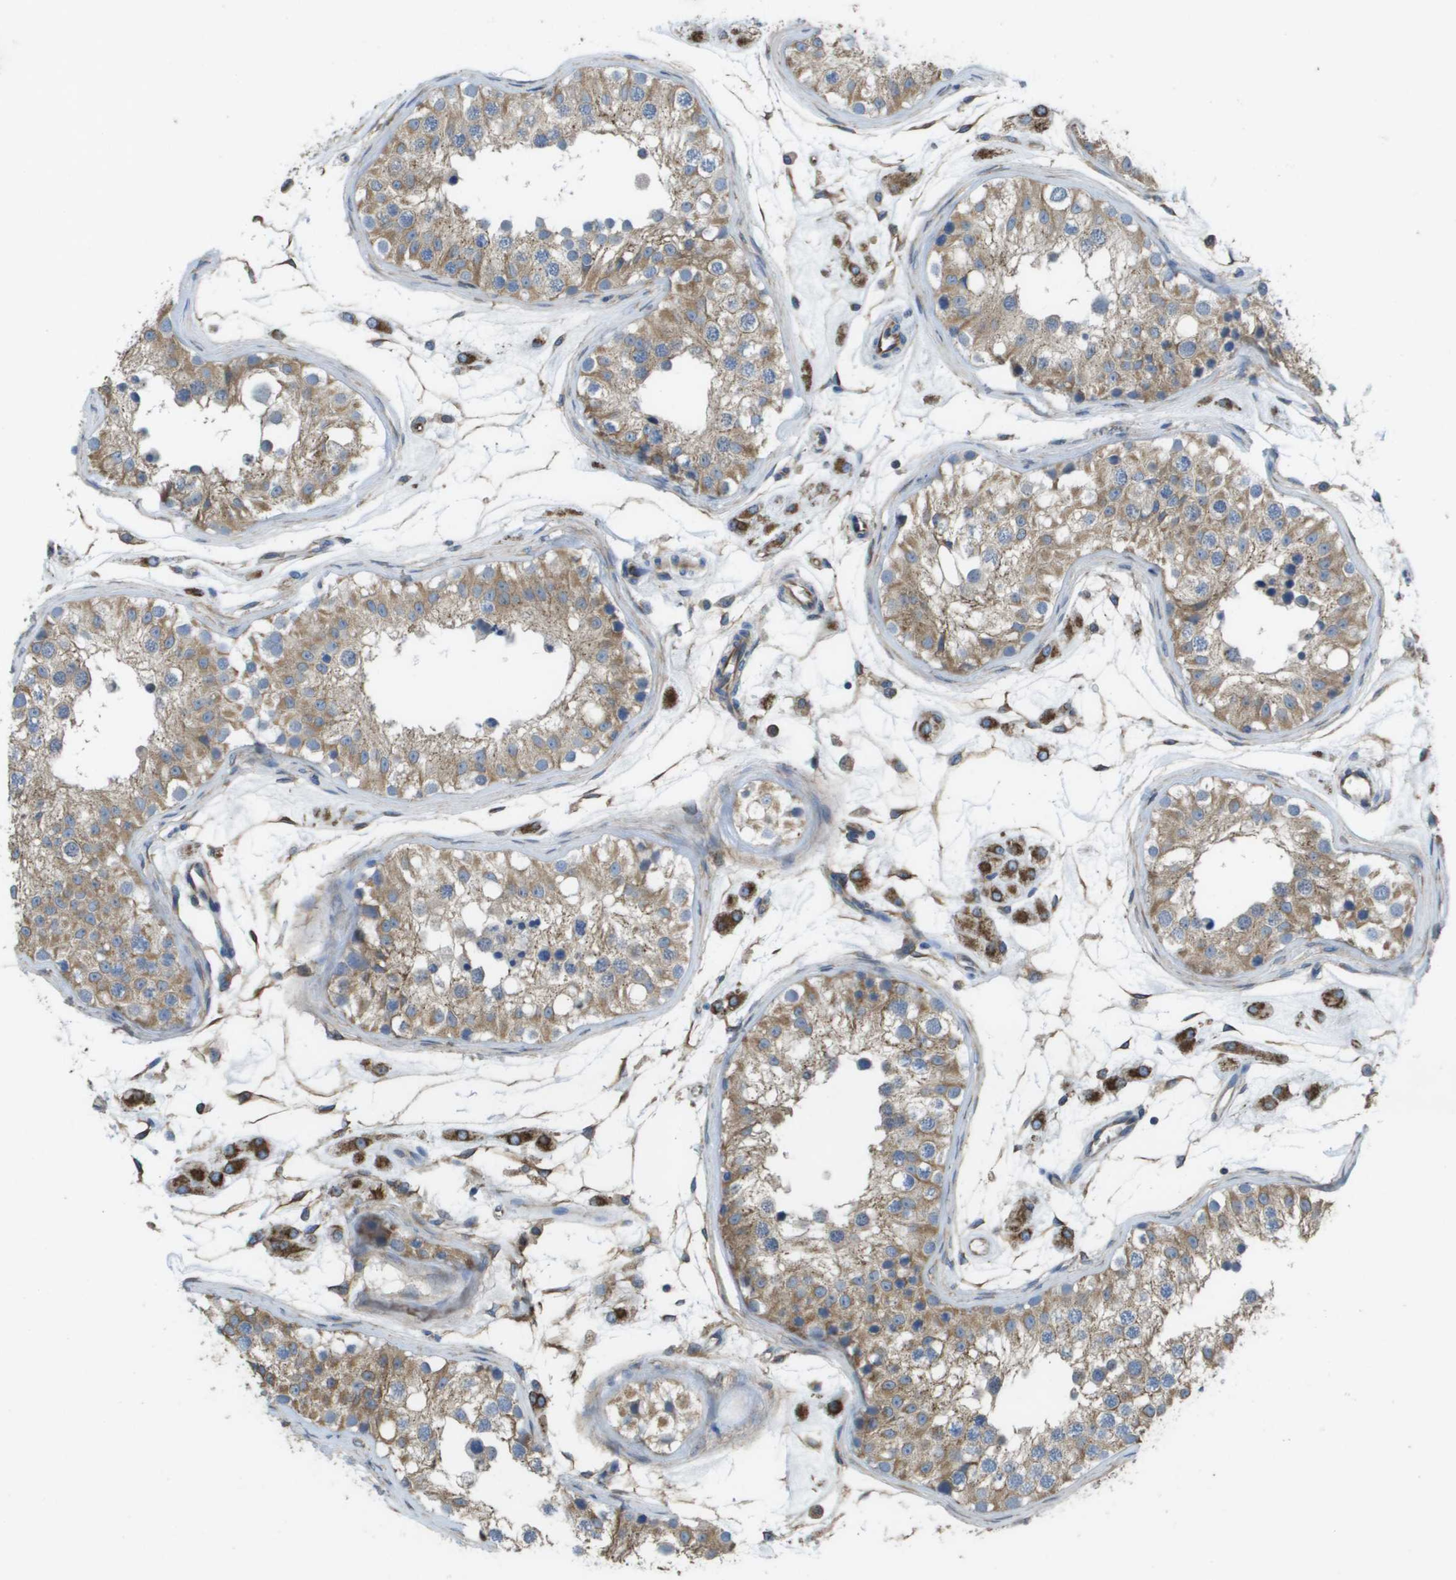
{"staining": {"intensity": "moderate", "quantity": "25%-75%", "location": "cytoplasmic/membranous"}, "tissue": "testis", "cell_type": "Cells in seminiferous ducts", "image_type": "normal", "snomed": [{"axis": "morphology", "description": "Normal tissue, NOS"}, {"axis": "morphology", "description": "Adenocarcinoma, metastatic, NOS"}, {"axis": "topography", "description": "Testis"}], "caption": "Immunohistochemical staining of benign human testis demonstrates moderate cytoplasmic/membranous protein expression in about 25%-75% of cells in seminiferous ducts. (brown staining indicates protein expression, while blue staining denotes nuclei).", "gene": "CLCN2", "patient": {"sex": "male", "age": 26}}